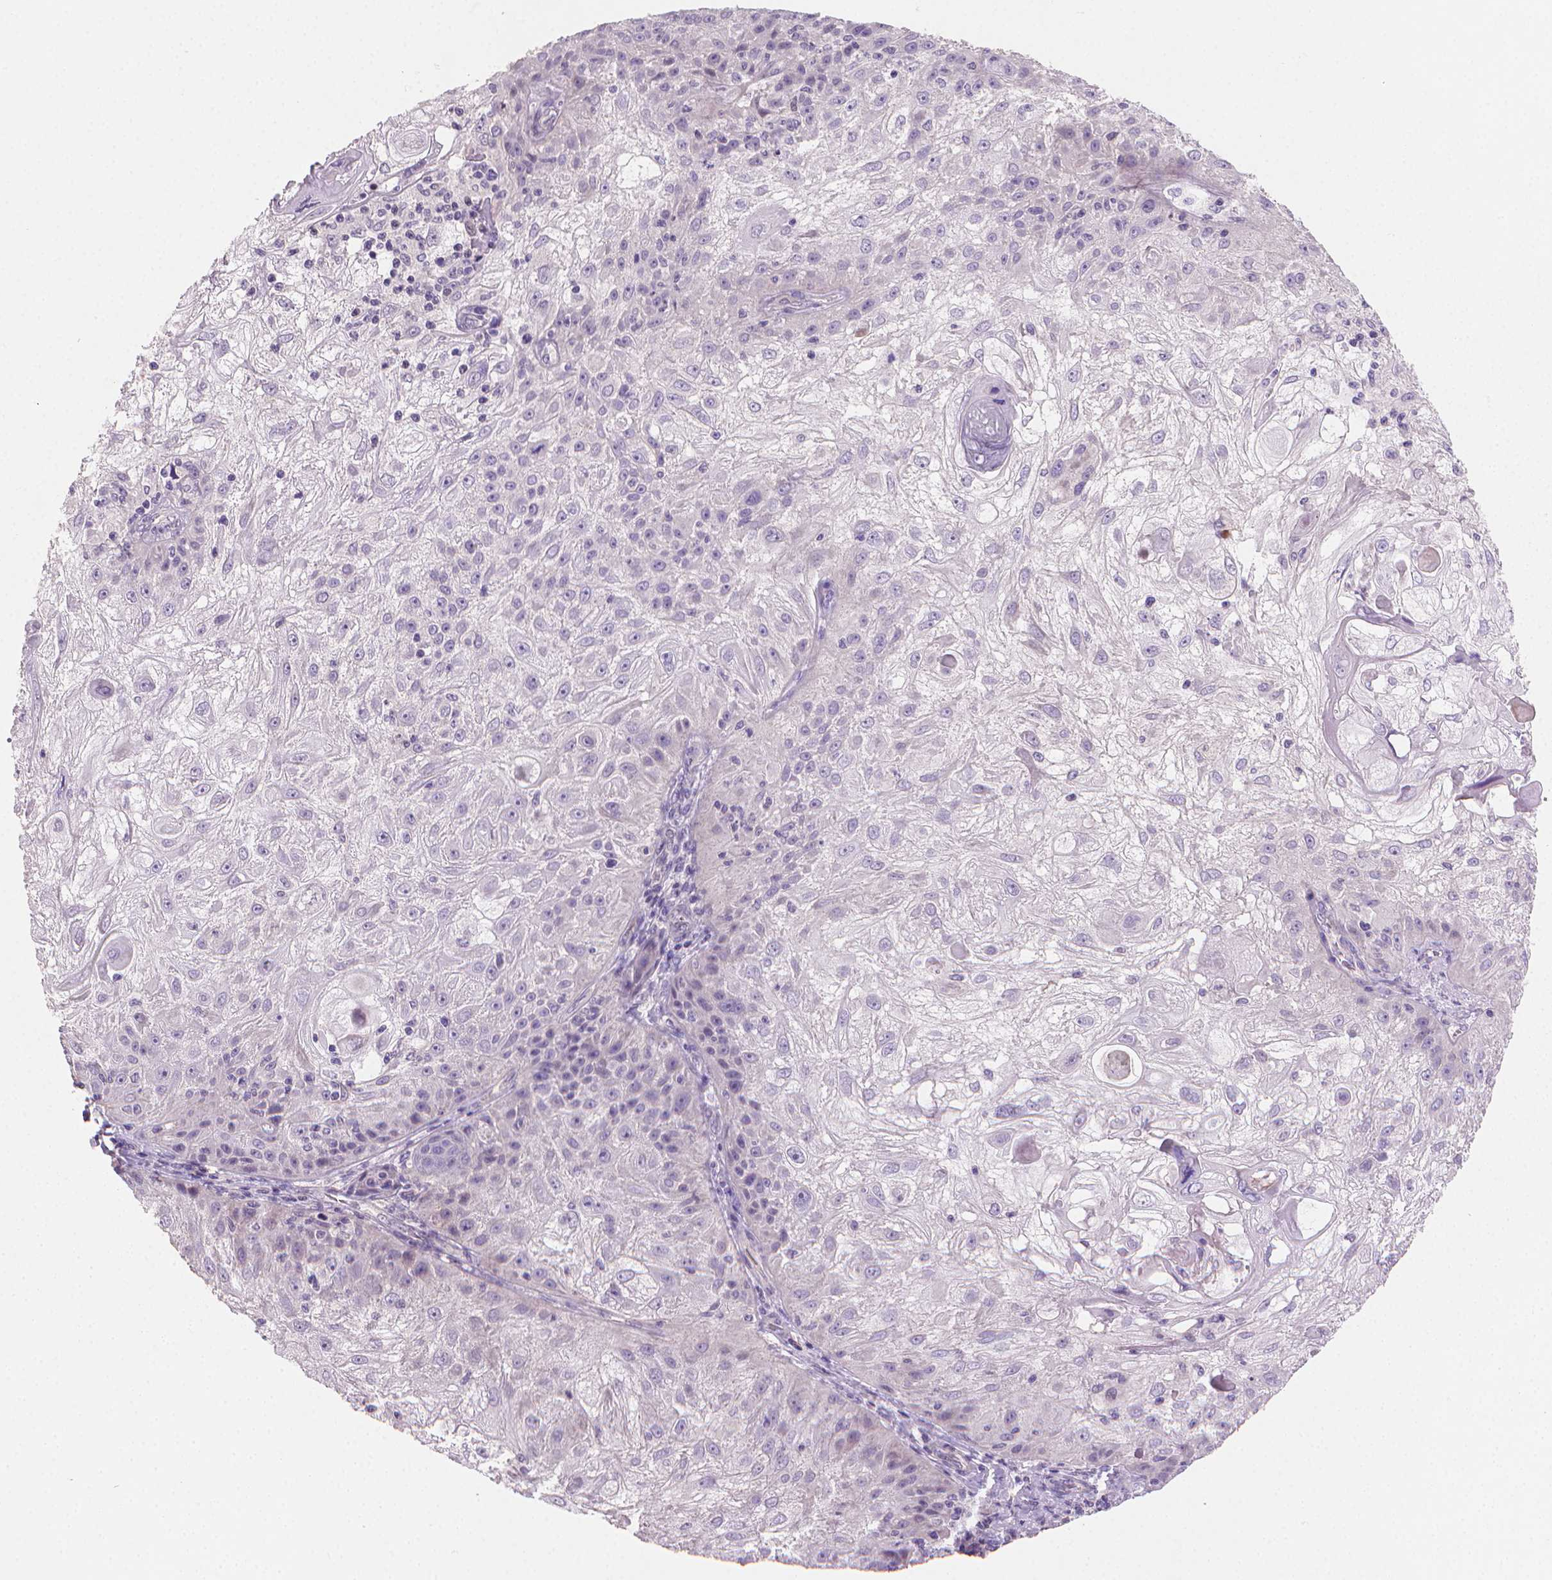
{"staining": {"intensity": "negative", "quantity": "none", "location": "none"}, "tissue": "skin cancer", "cell_type": "Tumor cells", "image_type": "cancer", "snomed": [{"axis": "morphology", "description": "Normal tissue, NOS"}, {"axis": "morphology", "description": "Squamous cell carcinoma, NOS"}, {"axis": "topography", "description": "Skin"}], "caption": "Skin squamous cell carcinoma was stained to show a protein in brown. There is no significant positivity in tumor cells. (Stains: DAB immunohistochemistry with hematoxylin counter stain, Microscopy: brightfield microscopy at high magnification).", "gene": "CLXN", "patient": {"sex": "female", "age": 83}}